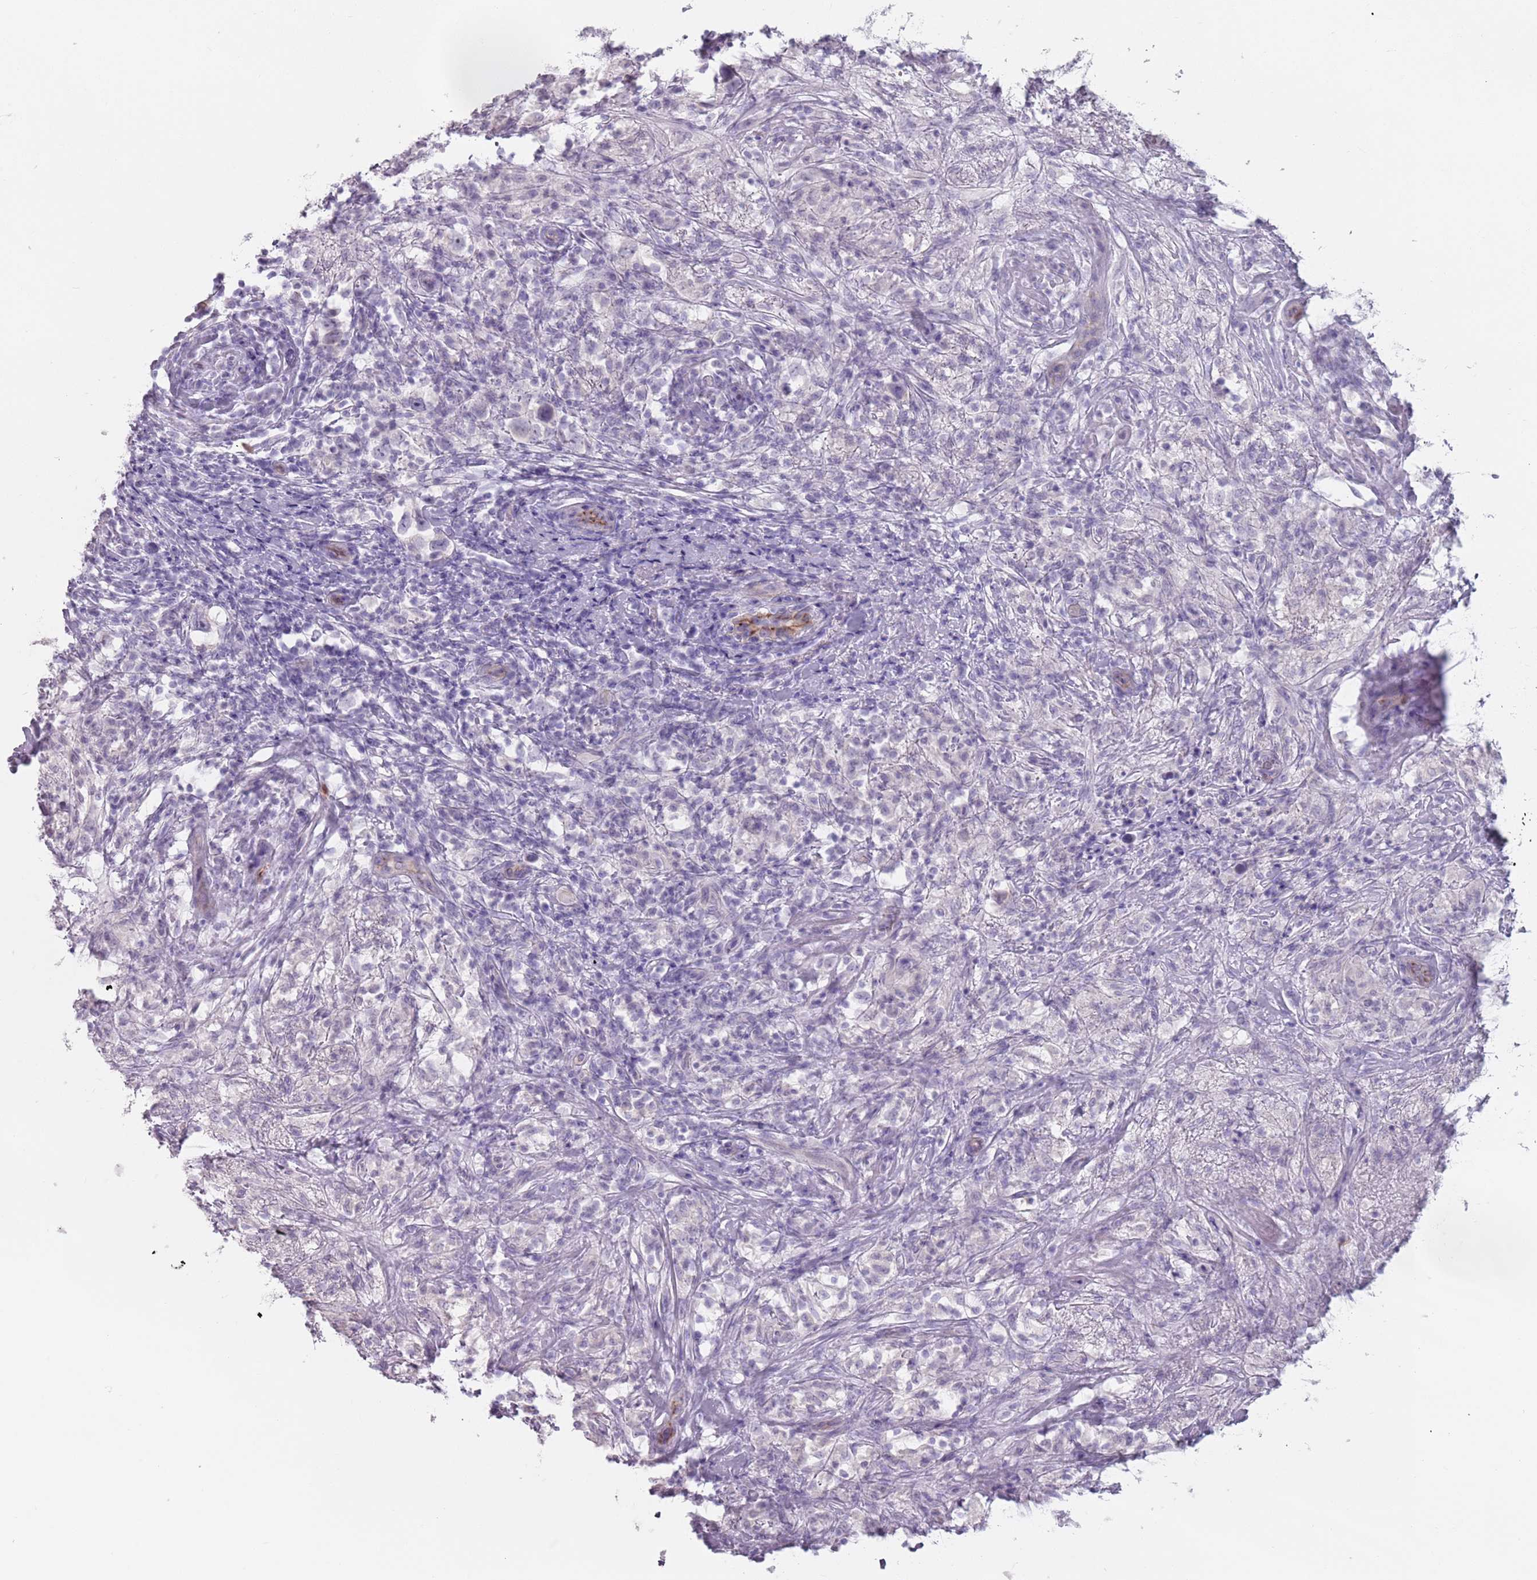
{"staining": {"intensity": "negative", "quantity": "none", "location": "none"}, "tissue": "testis cancer", "cell_type": "Tumor cells", "image_type": "cancer", "snomed": [{"axis": "morphology", "description": "Seminoma, NOS"}, {"axis": "topography", "description": "Testis"}], "caption": "This micrograph is of testis cancer (seminoma) stained with immunohistochemistry (IHC) to label a protein in brown with the nuclei are counter-stained blue. There is no expression in tumor cells.", "gene": "ZNF584", "patient": {"sex": "male", "age": 49}}